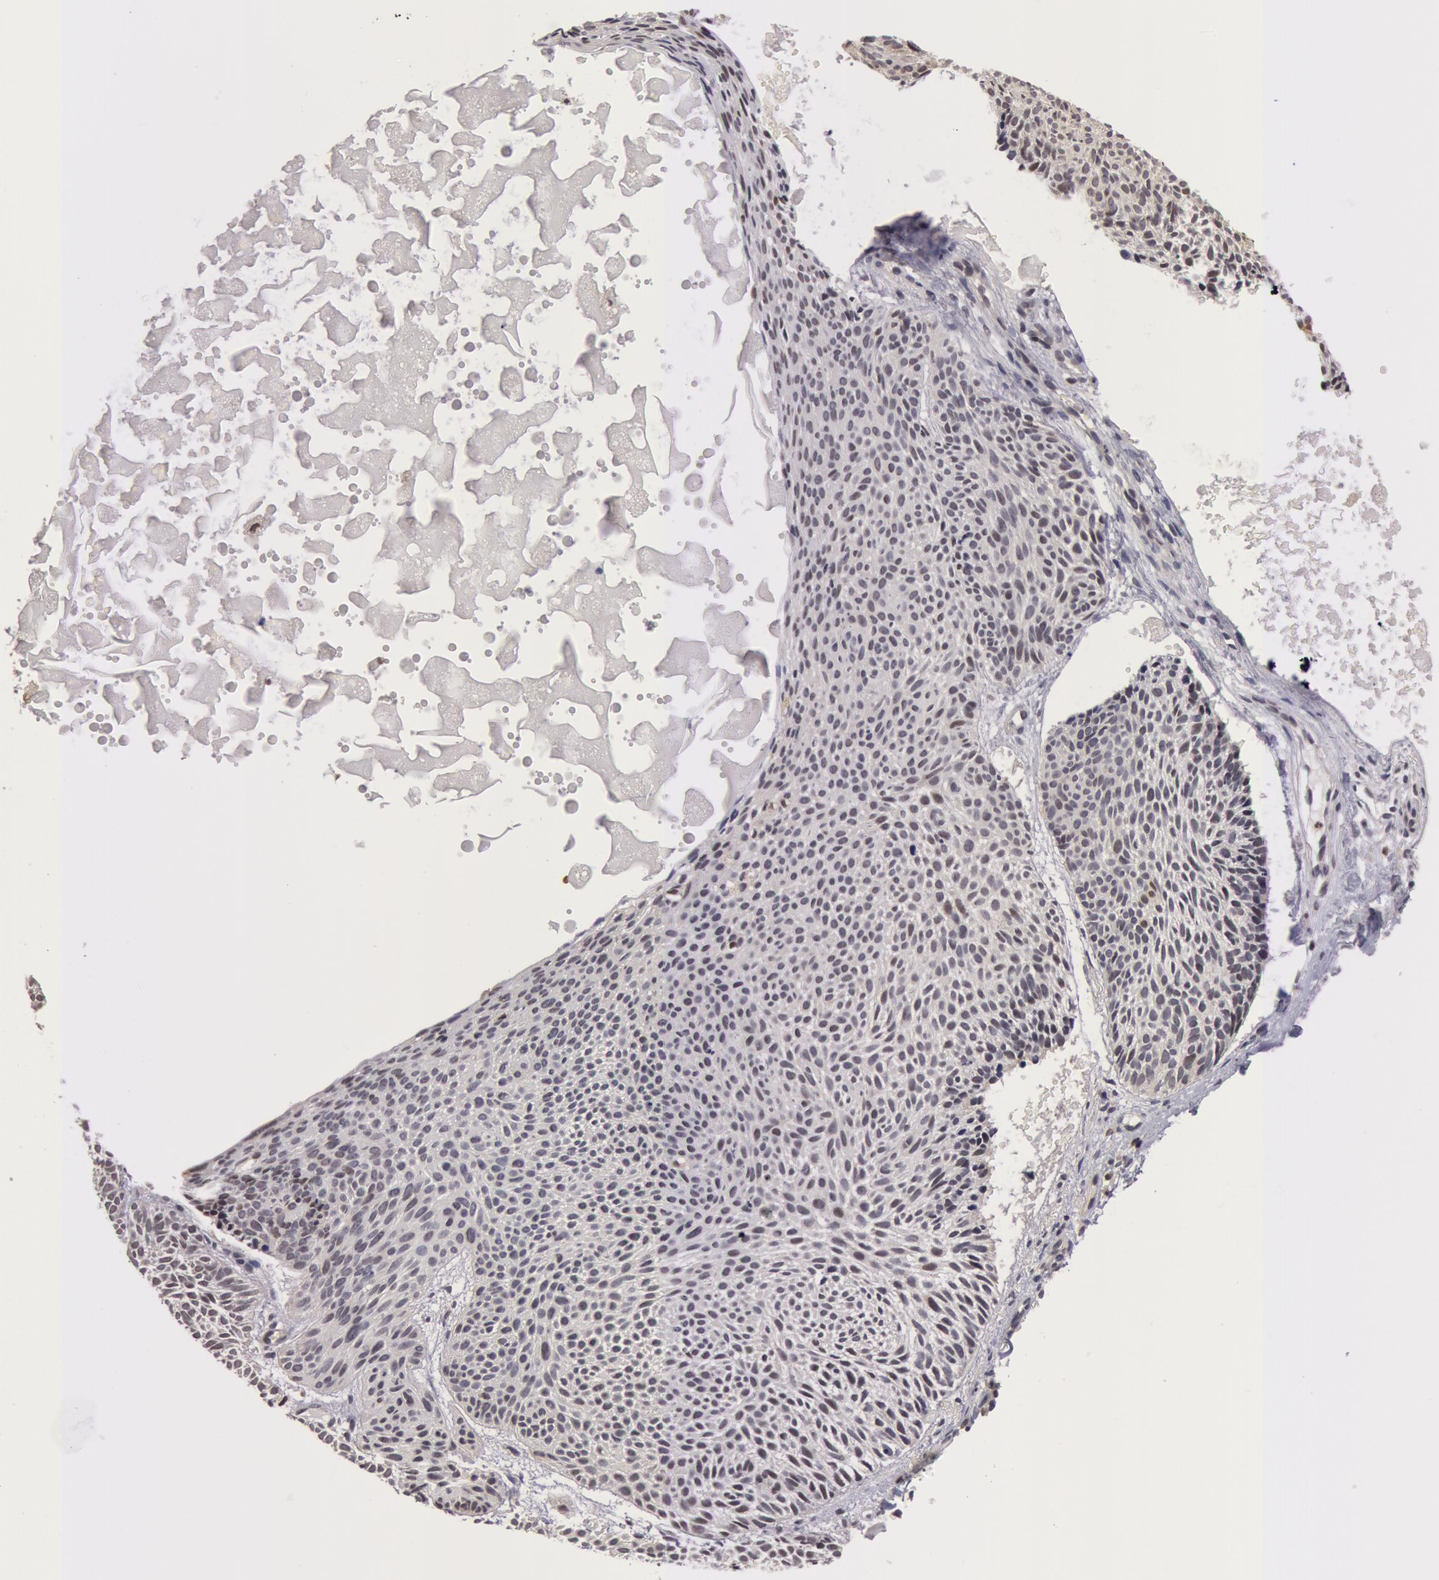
{"staining": {"intensity": "negative", "quantity": "none", "location": "none"}, "tissue": "skin cancer", "cell_type": "Tumor cells", "image_type": "cancer", "snomed": [{"axis": "morphology", "description": "Basal cell carcinoma"}, {"axis": "topography", "description": "Skin"}], "caption": "The IHC image has no significant expression in tumor cells of skin basal cell carcinoma tissue.", "gene": "ZNF350", "patient": {"sex": "male", "age": 84}}